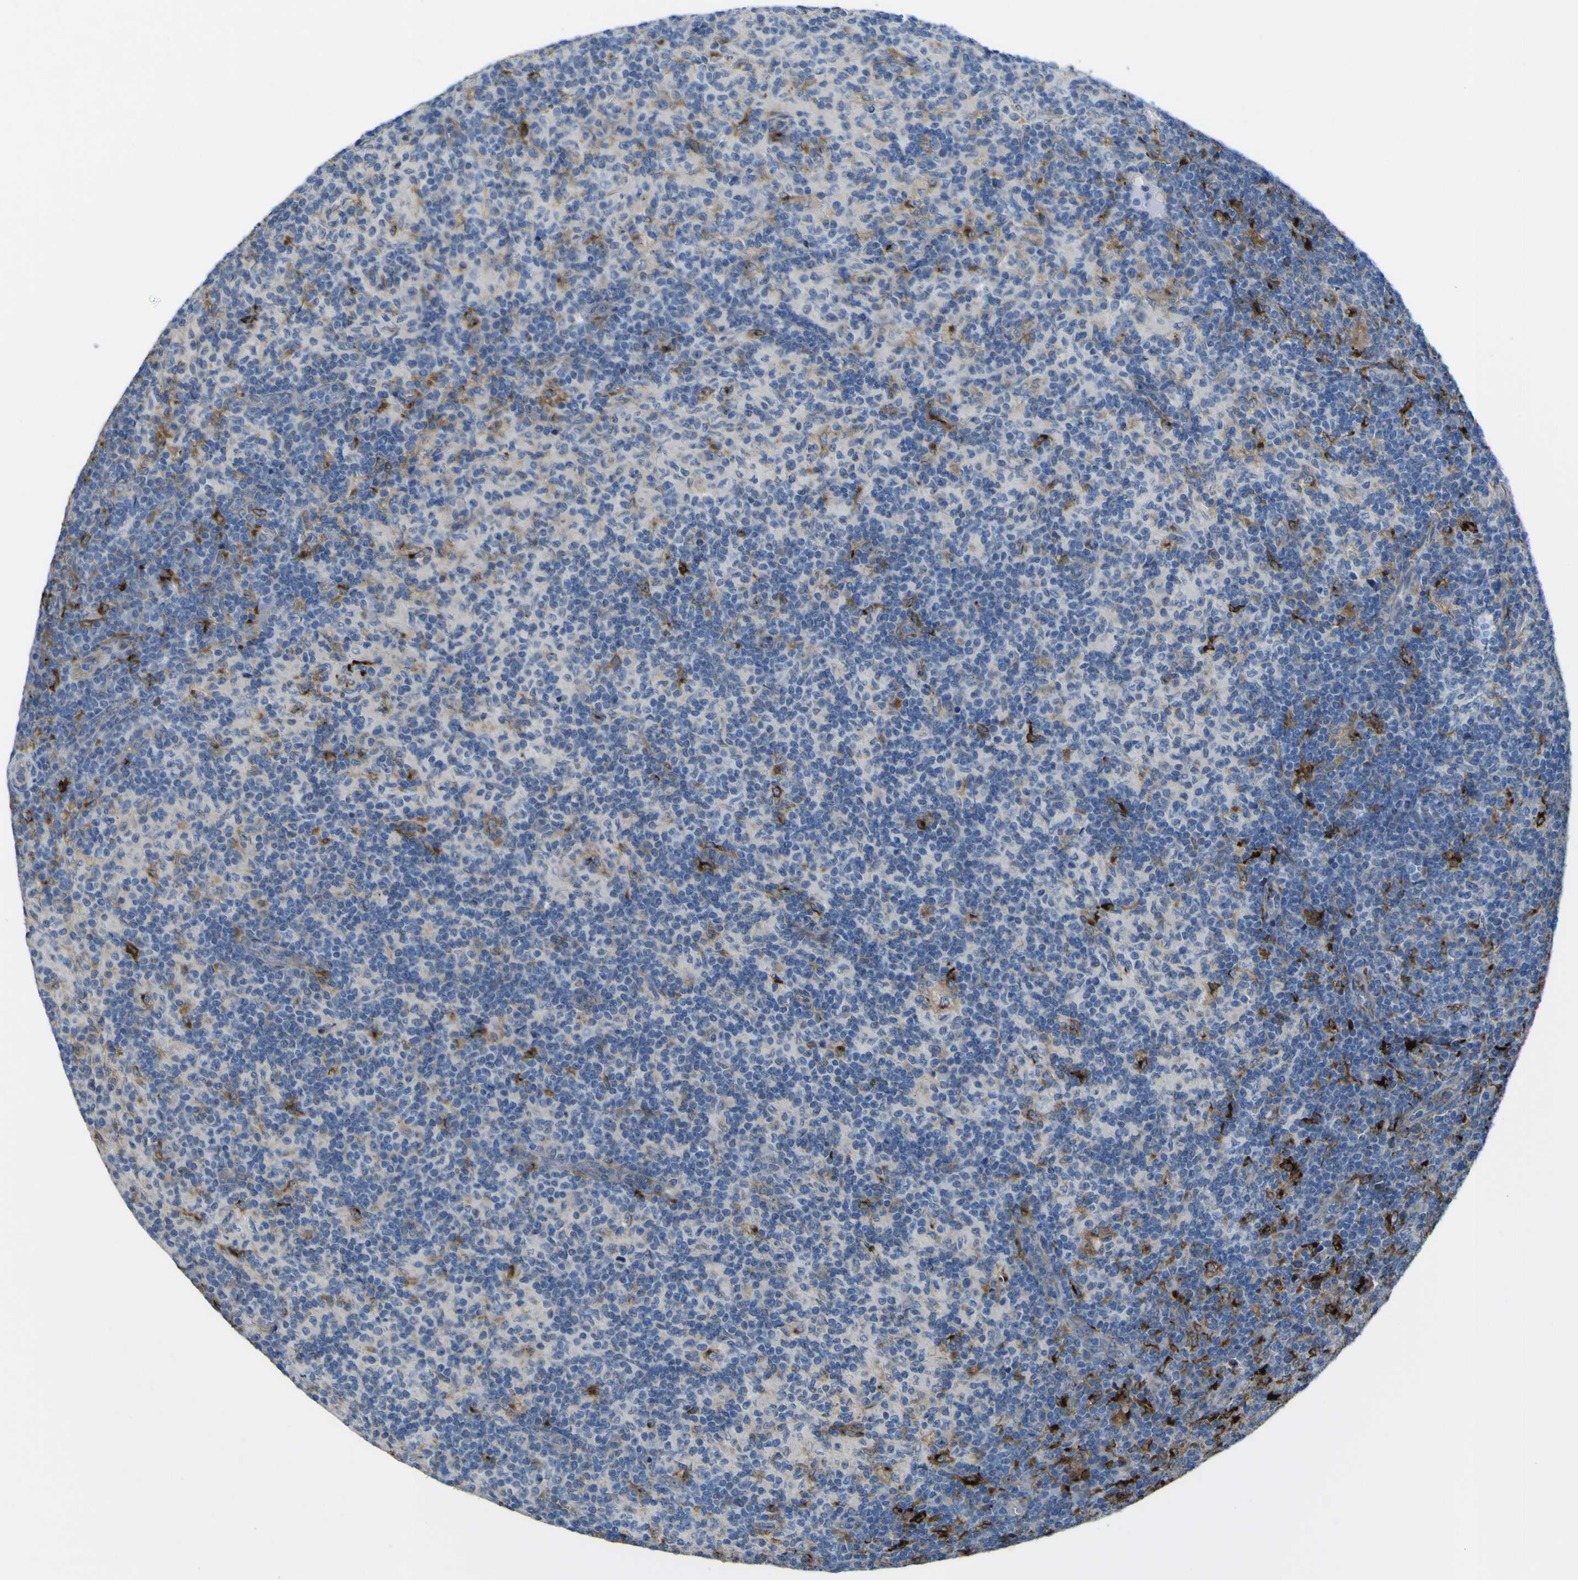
{"staining": {"intensity": "weak", "quantity": "<25%", "location": "cytoplasmic/membranous"}, "tissue": "lymph node", "cell_type": "Germinal center cells", "image_type": "normal", "snomed": [{"axis": "morphology", "description": "Normal tissue, NOS"}, {"axis": "morphology", "description": "Inflammation, NOS"}, {"axis": "topography", "description": "Lymph node"}], "caption": "DAB immunohistochemical staining of unremarkable lymph node demonstrates no significant staining in germinal center cells.", "gene": "CST3", "patient": {"sex": "male", "age": 55}}